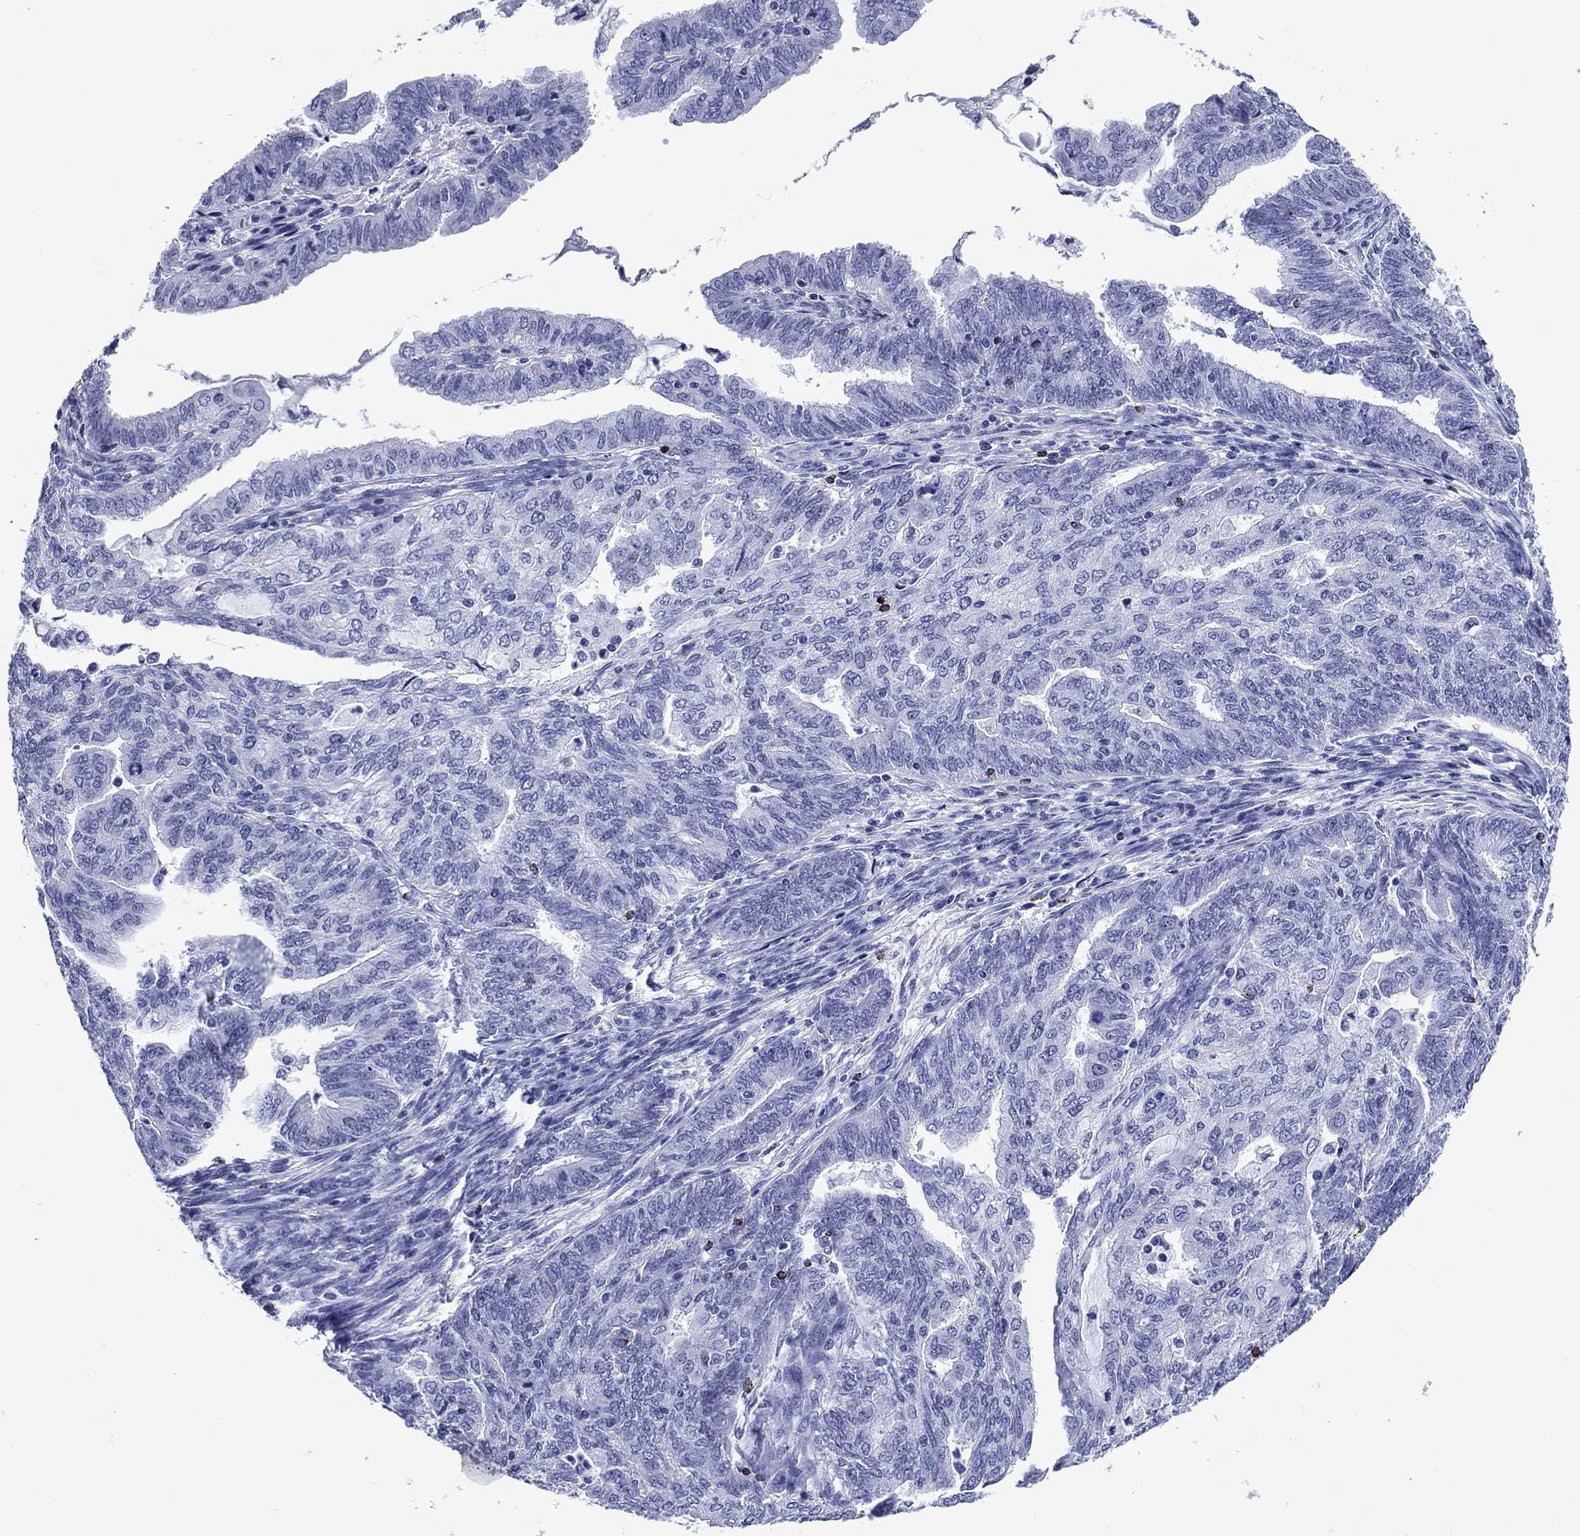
{"staining": {"intensity": "negative", "quantity": "none", "location": "none"}, "tissue": "endometrial cancer", "cell_type": "Tumor cells", "image_type": "cancer", "snomed": [{"axis": "morphology", "description": "Adenocarcinoma, NOS"}, {"axis": "topography", "description": "Endometrium"}], "caption": "Immunohistochemistry (IHC) image of human endometrial cancer (adenocarcinoma) stained for a protein (brown), which exhibits no expression in tumor cells.", "gene": "GZMK", "patient": {"sex": "female", "age": 82}}